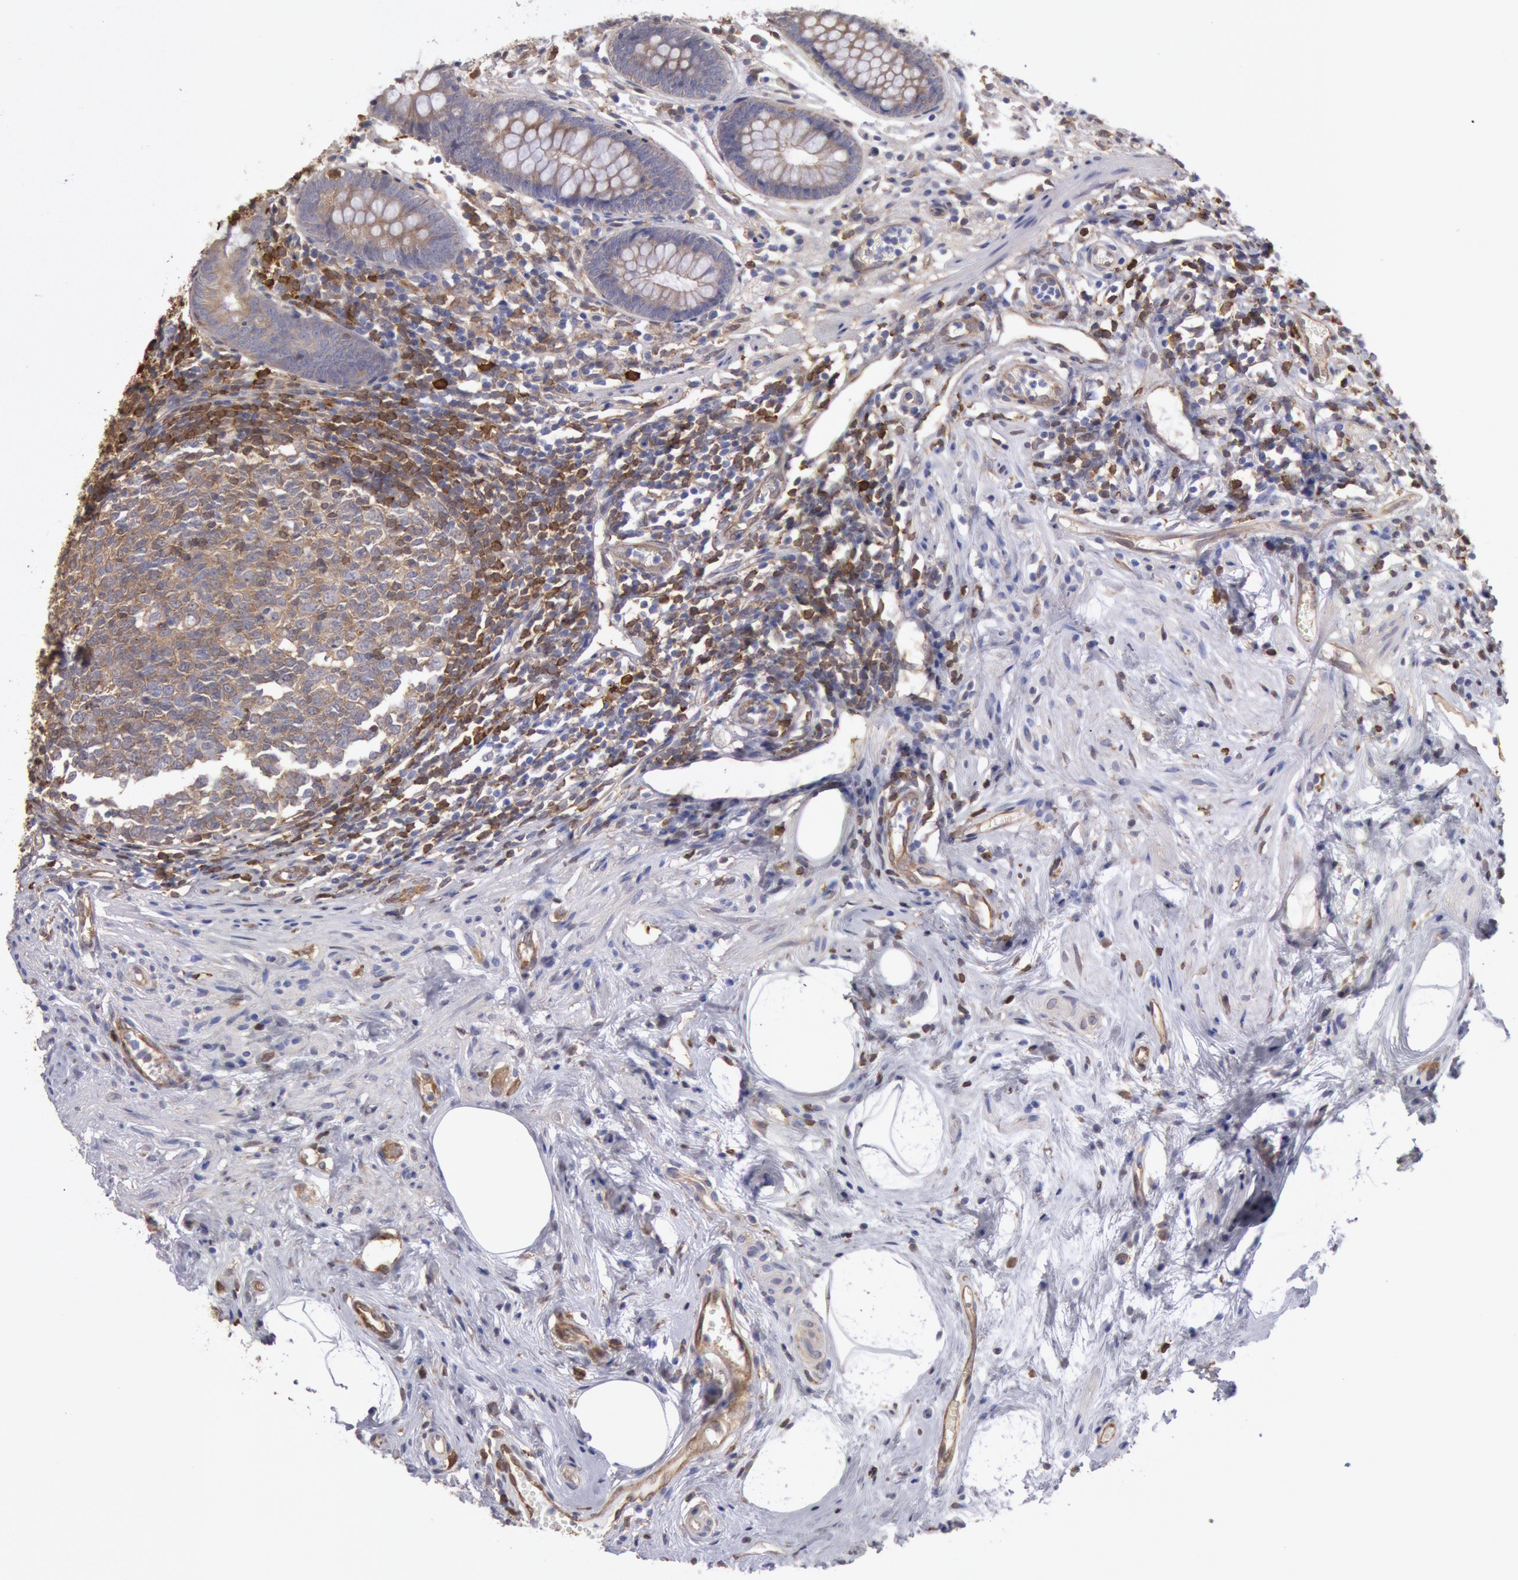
{"staining": {"intensity": "weak", "quantity": "25%-75%", "location": "cytoplasmic/membranous"}, "tissue": "appendix", "cell_type": "Glandular cells", "image_type": "normal", "snomed": [{"axis": "morphology", "description": "Normal tissue, NOS"}, {"axis": "topography", "description": "Appendix"}], "caption": "Immunohistochemistry (IHC) staining of benign appendix, which displays low levels of weak cytoplasmic/membranous staining in about 25%-75% of glandular cells indicating weak cytoplasmic/membranous protein positivity. The staining was performed using DAB (brown) for protein detection and nuclei were counterstained in hematoxylin (blue).", "gene": "CCDC50", "patient": {"sex": "male", "age": 38}}